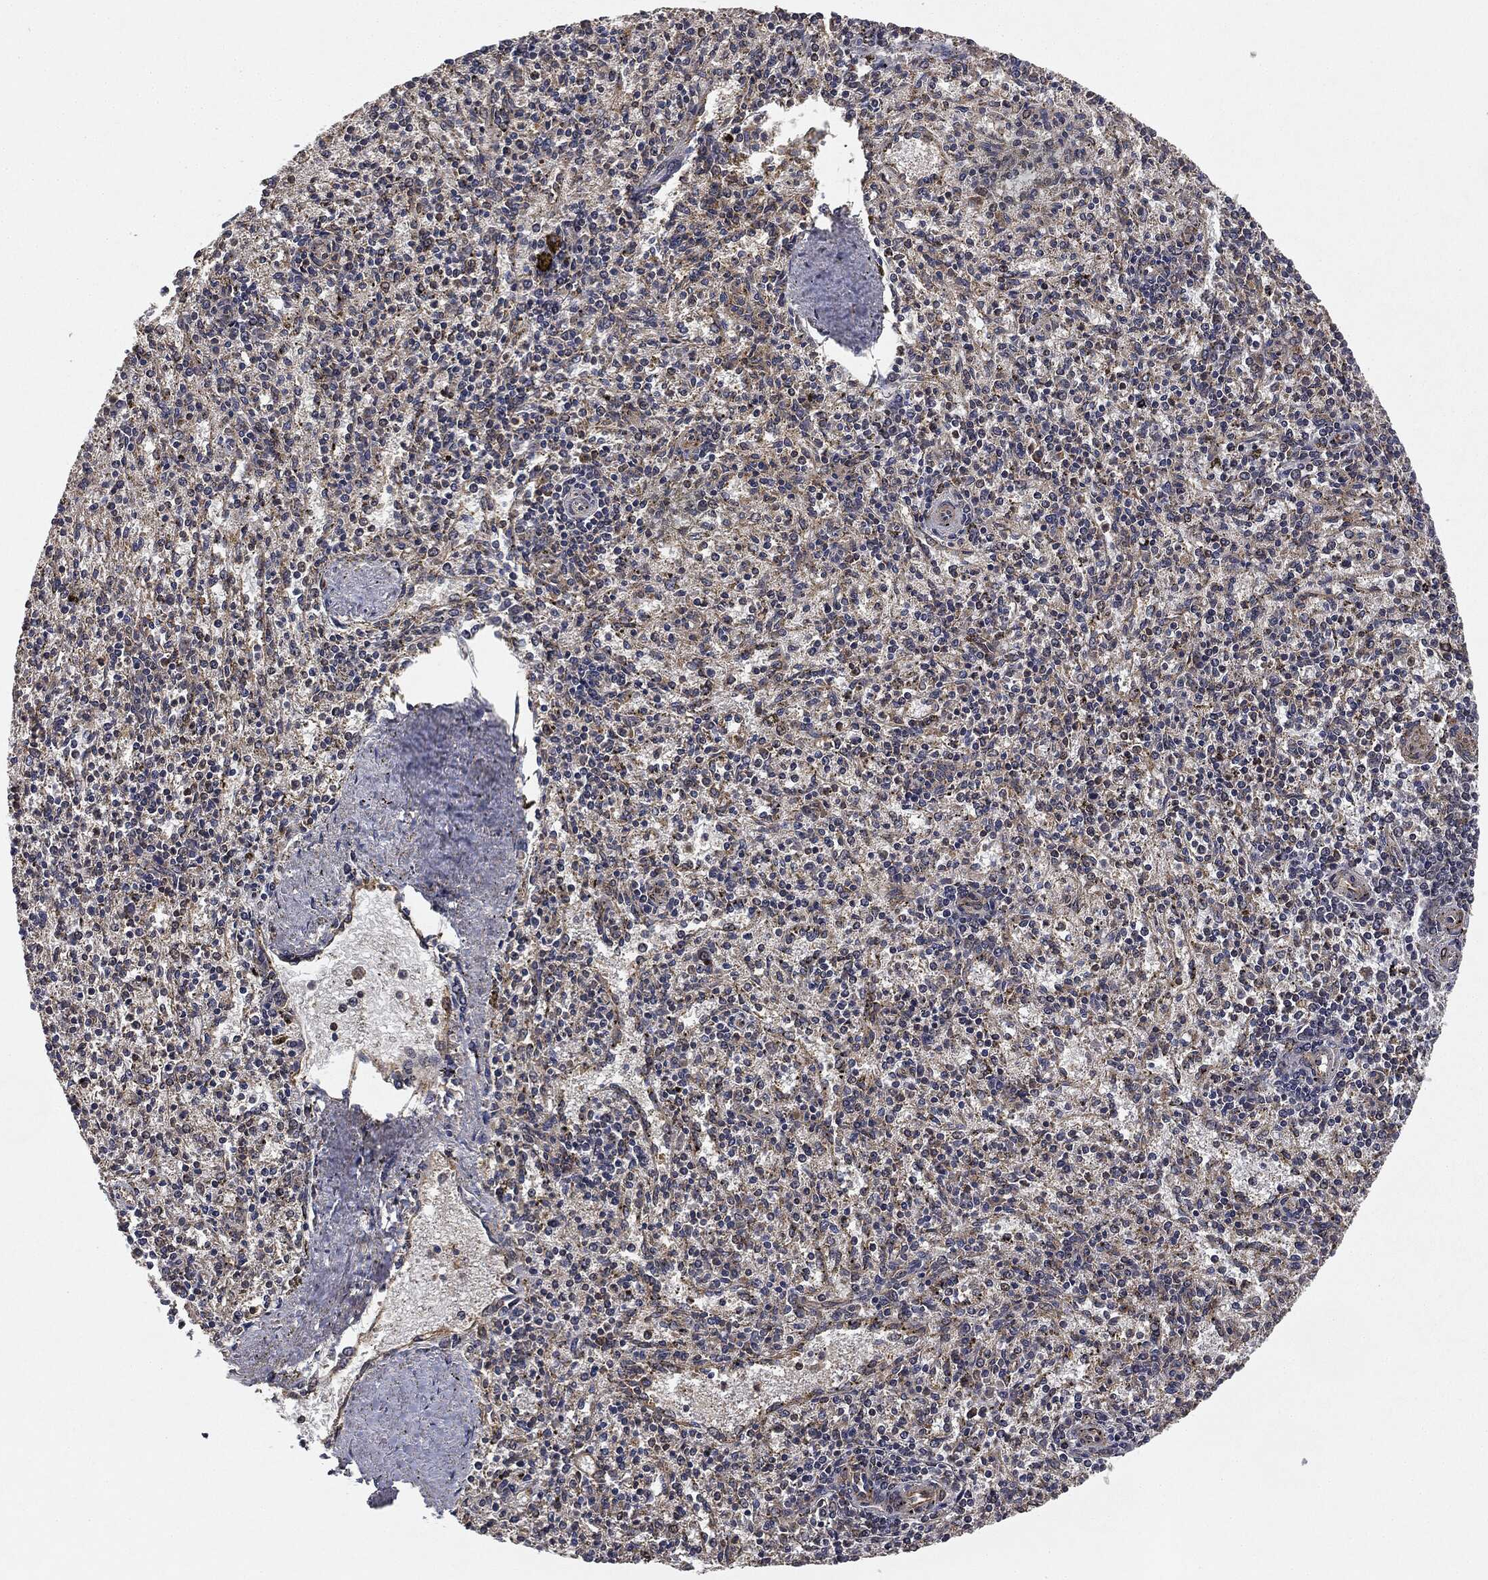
{"staining": {"intensity": "negative", "quantity": "none", "location": "none"}, "tissue": "spleen", "cell_type": "Cells in red pulp", "image_type": "normal", "snomed": [{"axis": "morphology", "description": "Normal tissue, NOS"}, {"axis": "topography", "description": "Spleen"}], "caption": "Immunohistochemical staining of benign human spleen reveals no significant positivity in cells in red pulp. The staining is performed using DAB brown chromogen with nuclei counter-stained in using hematoxylin.", "gene": "MIER2", "patient": {"sex": "female", "age": 37}}